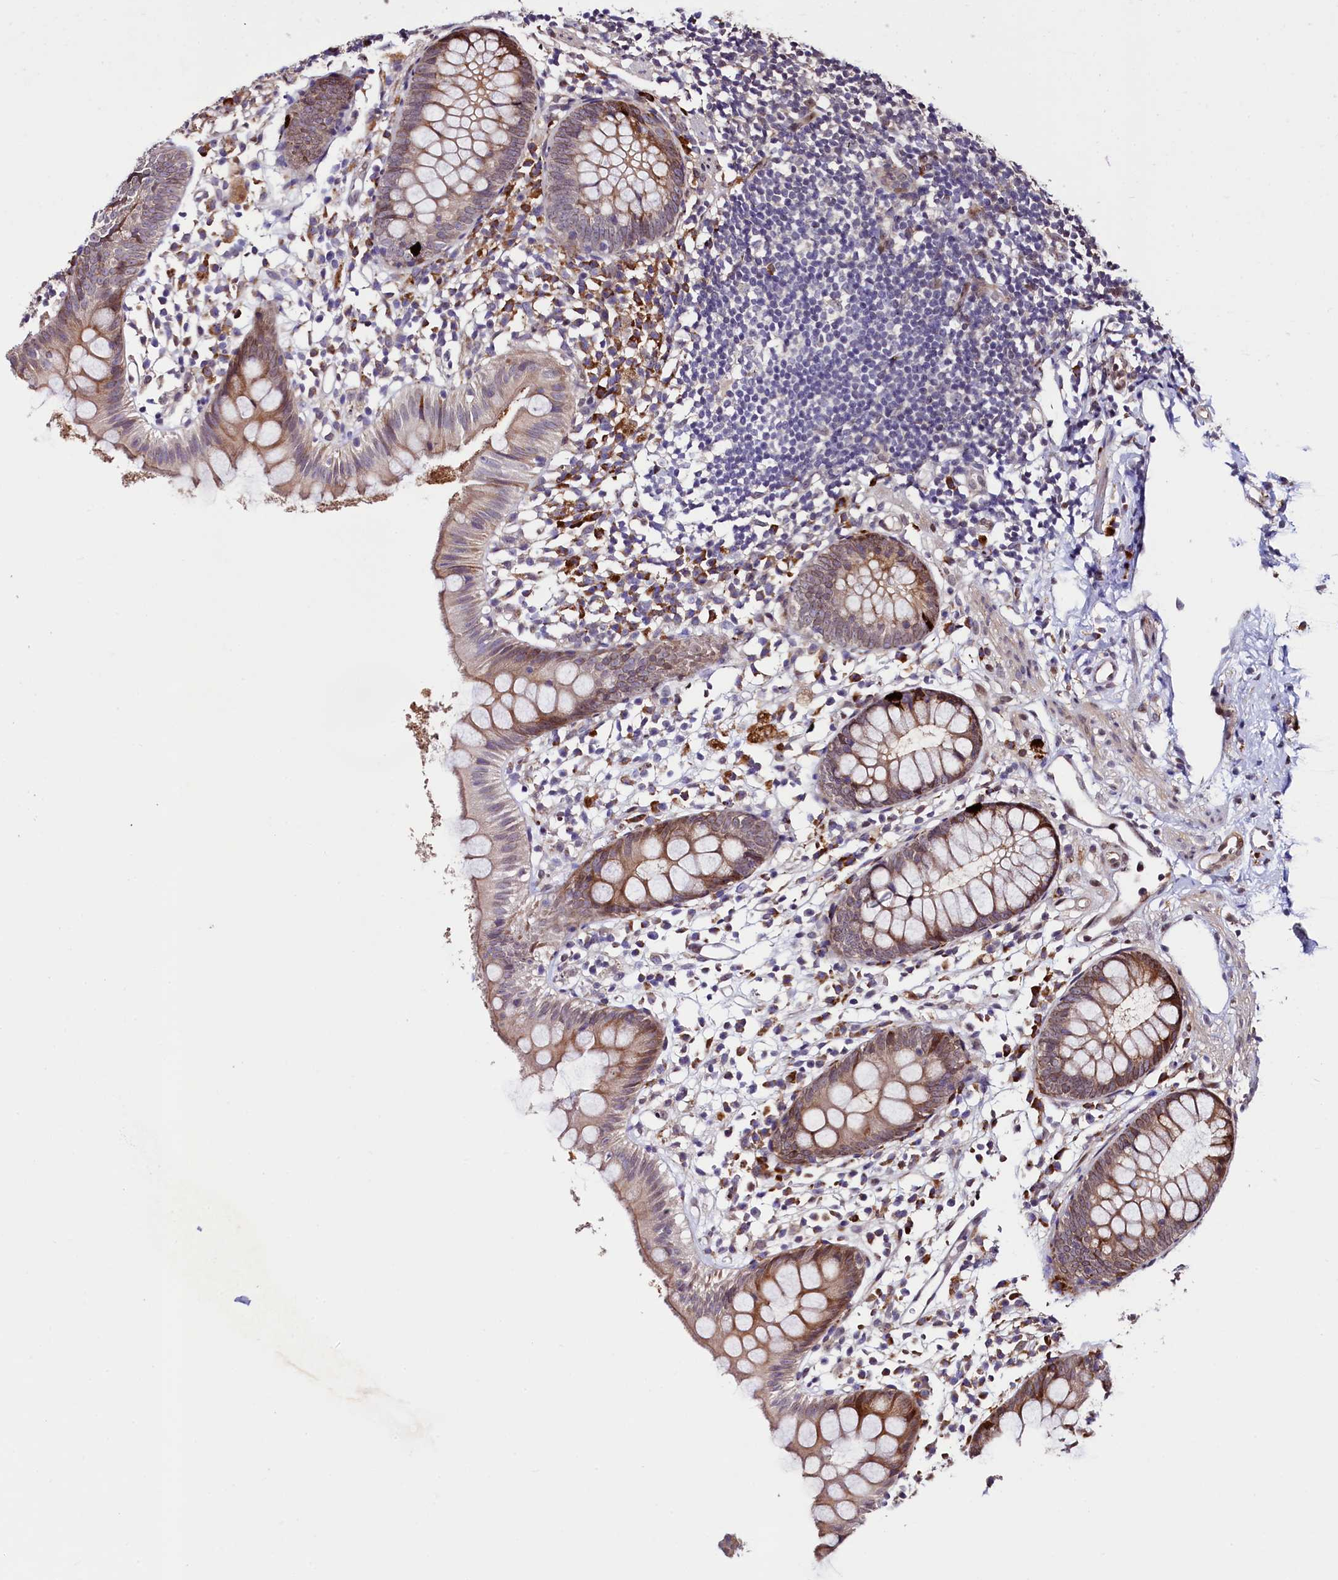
{"staining": {"intensity": "moderate", "quantity": "25%-75%", "location": "cytoplasmic/membranous"}, "tissue": "appendix", "cell_type": "Glandular cells", "image_type": "normal", "snomed": [{"axis": "morphology", "description": "Normal tissue, NOS"}, {"axis": "topography", "description": "Appendix"}], "caption": "Human appendix stained with a protein marker demonstrates moderate staining in glandular cells.", "gene": "C5orf15", "patient": {"sex": "female", "age": 20}}